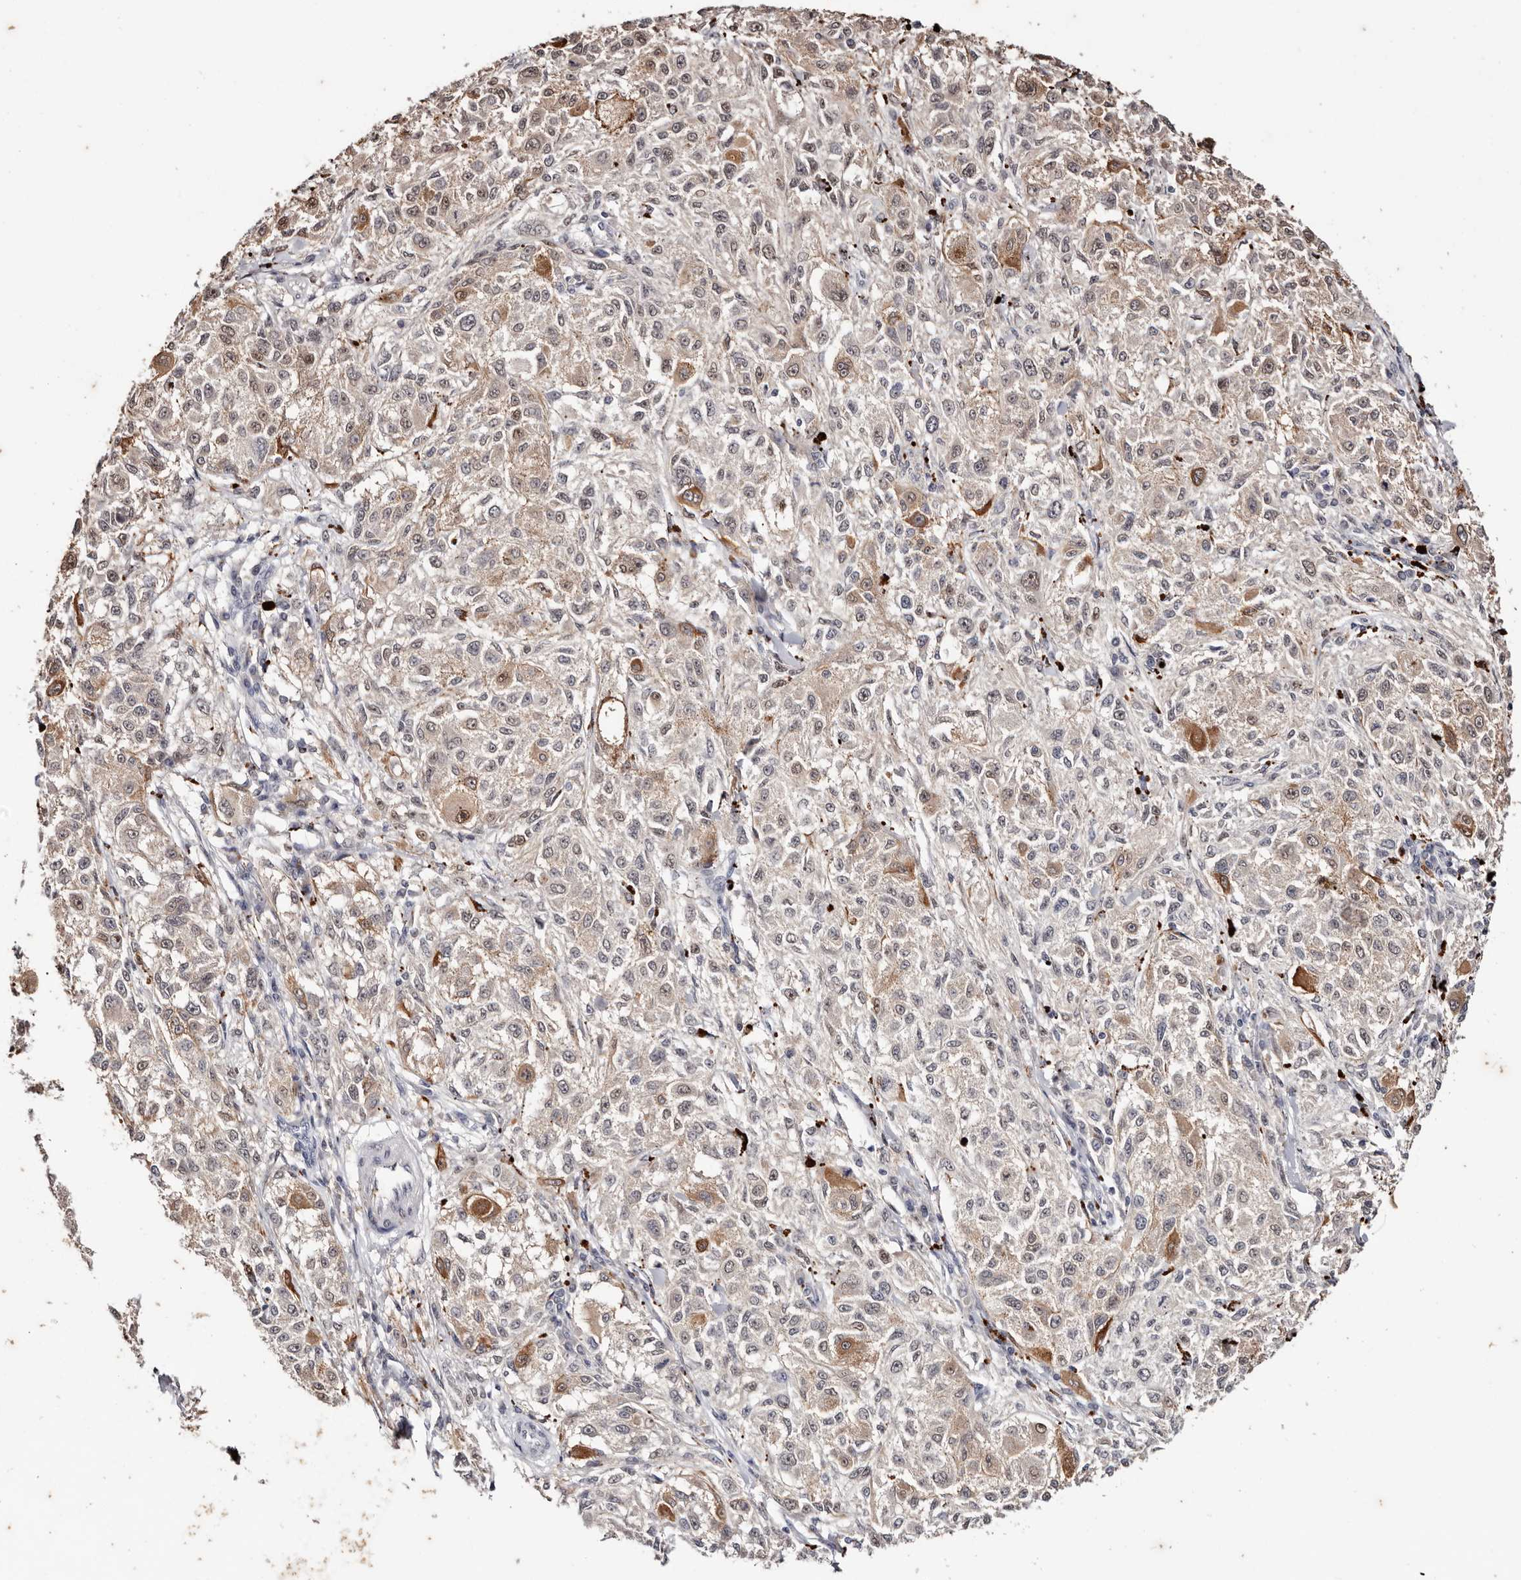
{"staining": {"intensity": "moderate", "quantity": "<25%", "location": "cytoplasmic/membranous"}, "tissue": "melanoma", "cell_type": "Tumor cells", "image_type": "cancer", "snomed": [{"axis": "morphology", "description": "Necrosis, NOS"}, {"axis": "morphology", "description": "Malignant melanoma, NOS"}, {"axis": "topography", "description": "Skin"}], "caption": "A brown stain shows moderate cytoplasmic/membranous staining of a protein in human malignant melanoma tumor cells.", "gene": "TYW3", "patient": {"sex": "female", "age": 87}}